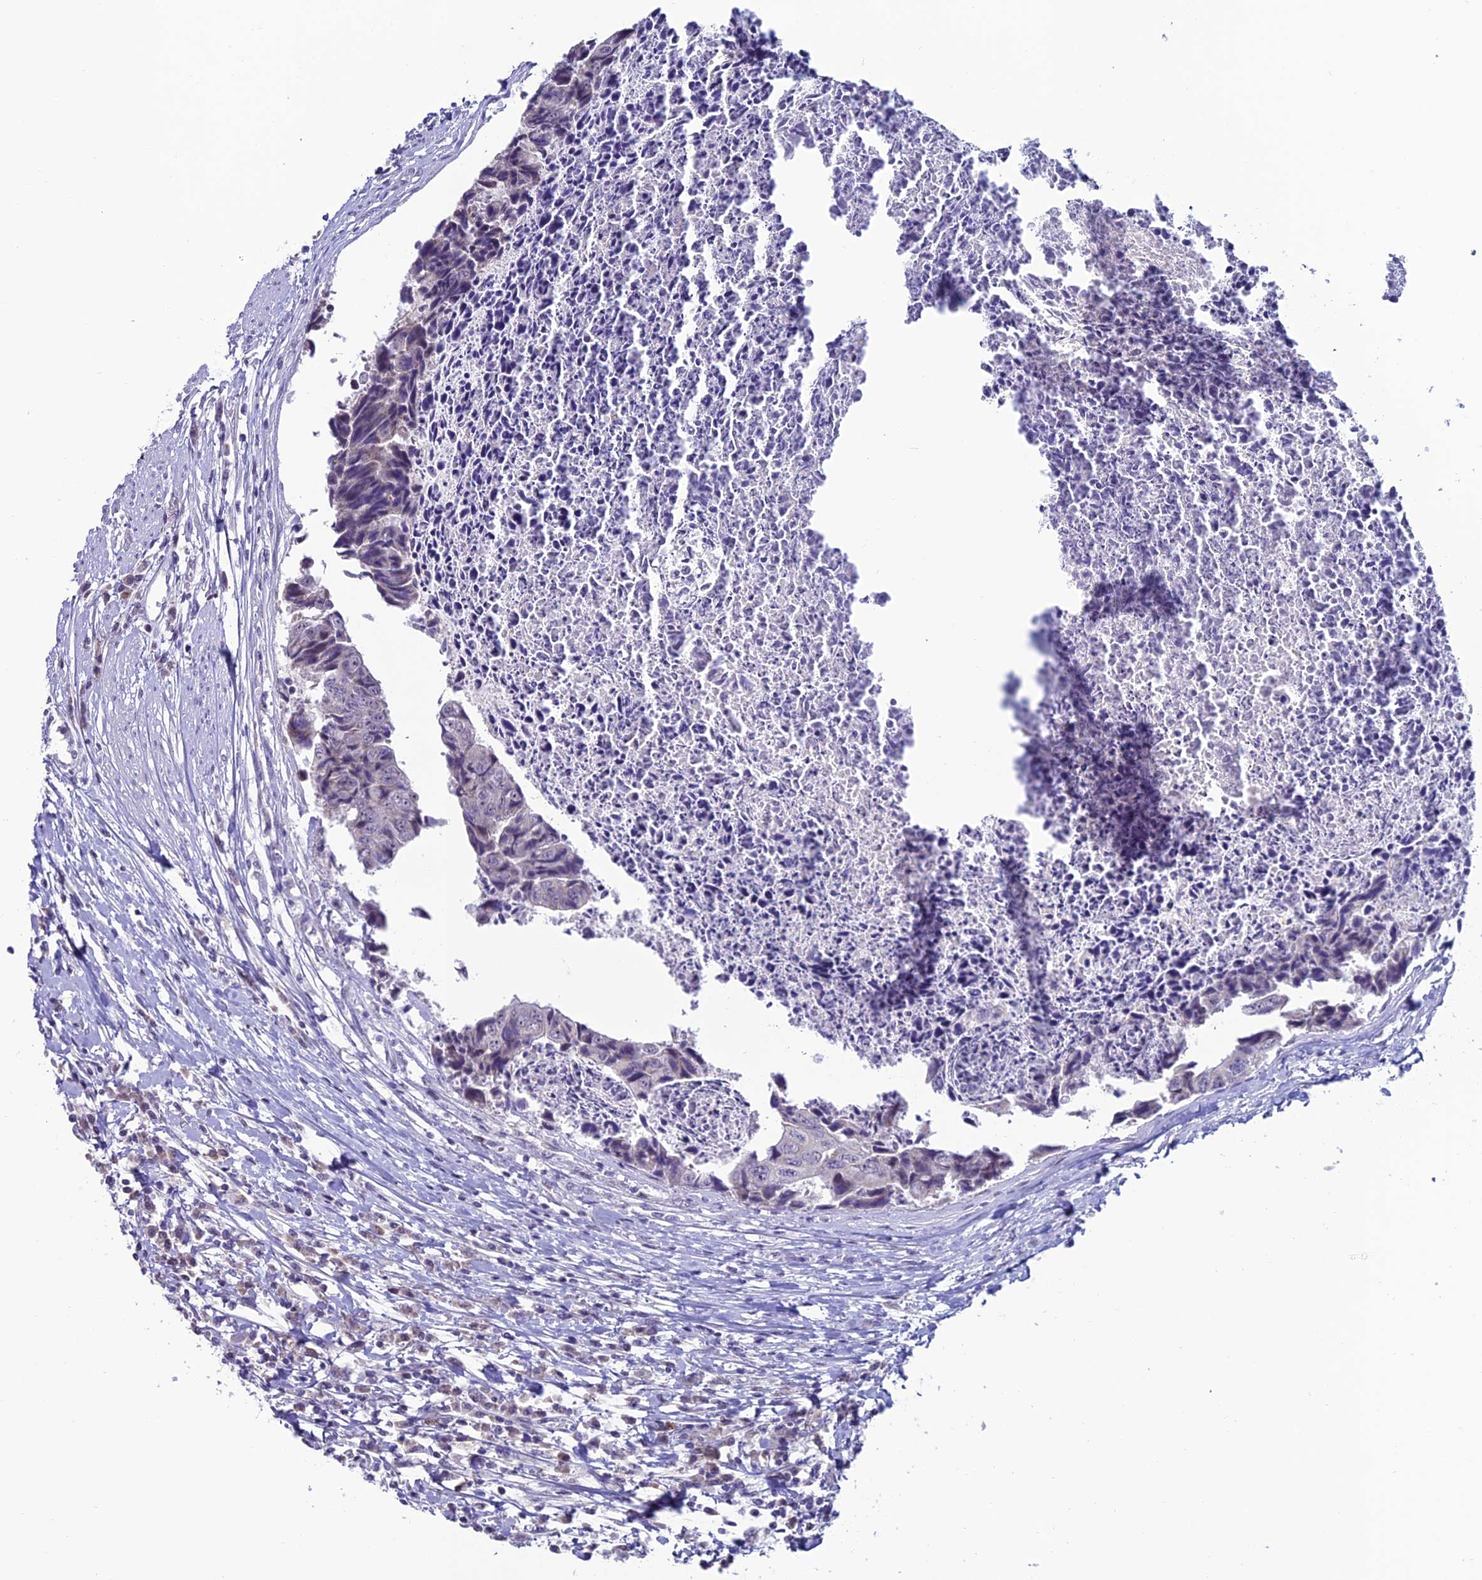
{"staining": {"intensity": "negative", "quantity": "none", "location": "none"}, "tissue": "colorectal cancer", "cell_type": "Tumor cells", "image_type": "cancer", "snomed": [{"axis": "morphology", "description": "Adenocarcinoma, NOS"}, {"axis": "topography", "description": "Rectum"}], "caption": "An immunohistochemistry (IHC) histopathology image of colorectal adenocarcinoma is shown. There is no staining in tumor cells of colorectal adenocarcinoma.", "gene": "SLC10A1", "patient": {"sex": "male", "age": 84}}